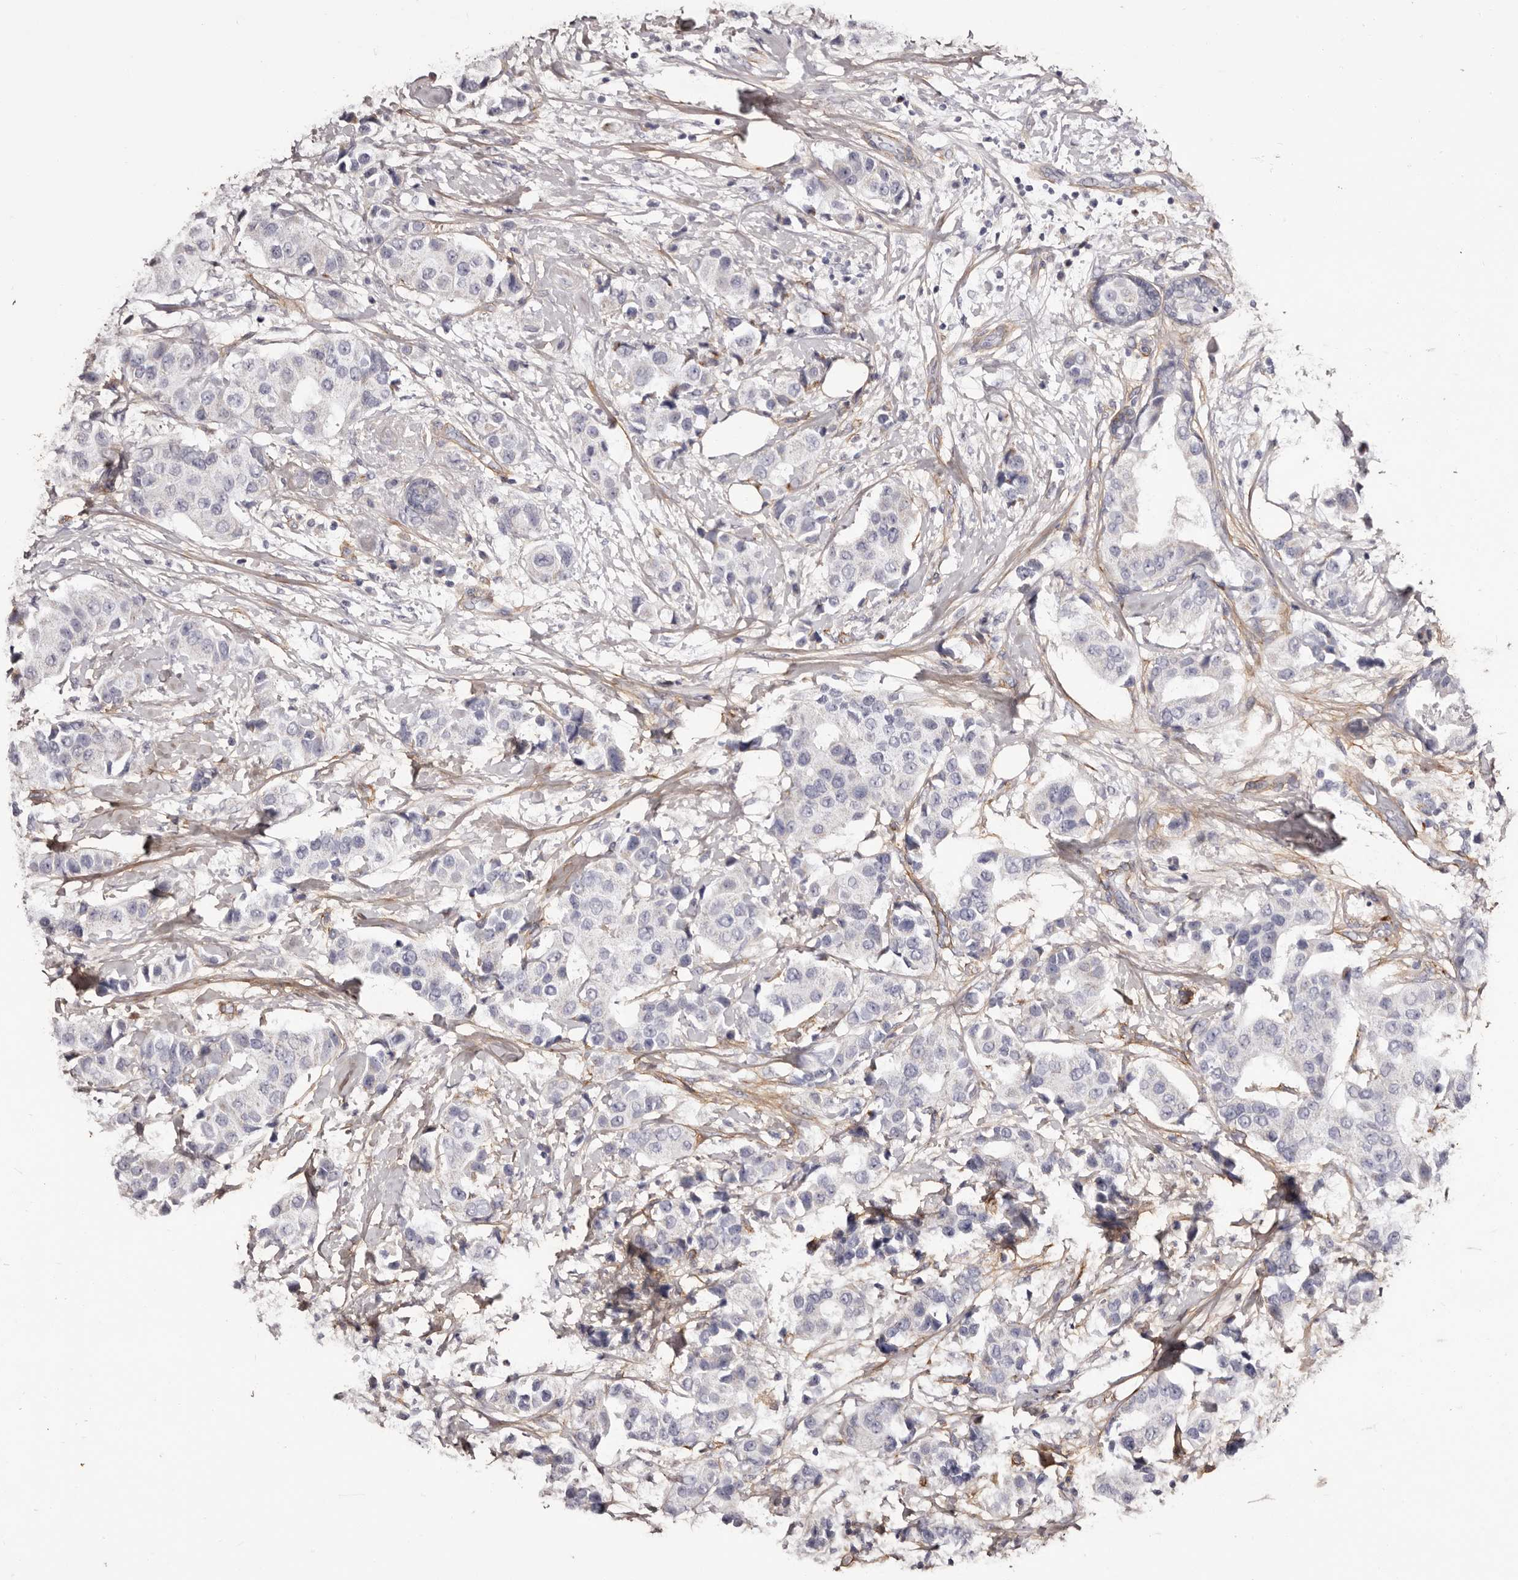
{"staining": {"intensity": "negative", "quantity": "none", "location": "none"}, "tissue": "breast cancer", "cell_type": "Tumor cells", "image_type": "cancer", "snomed": [{"axis": "morphology", "description": "Normal tissue, NOS"}, {"axis": "morphology", "description": "Duct carcinoma"}, {"axis": "topography", "description": "Breast"}], "caption": "IHC histopathology image of human breast intraductal carcinoma stained for a protein (brown), which shows no staining in tumor cells.", "gene": "COL6A1", "patient": {"sex": "female", "age": 39}}